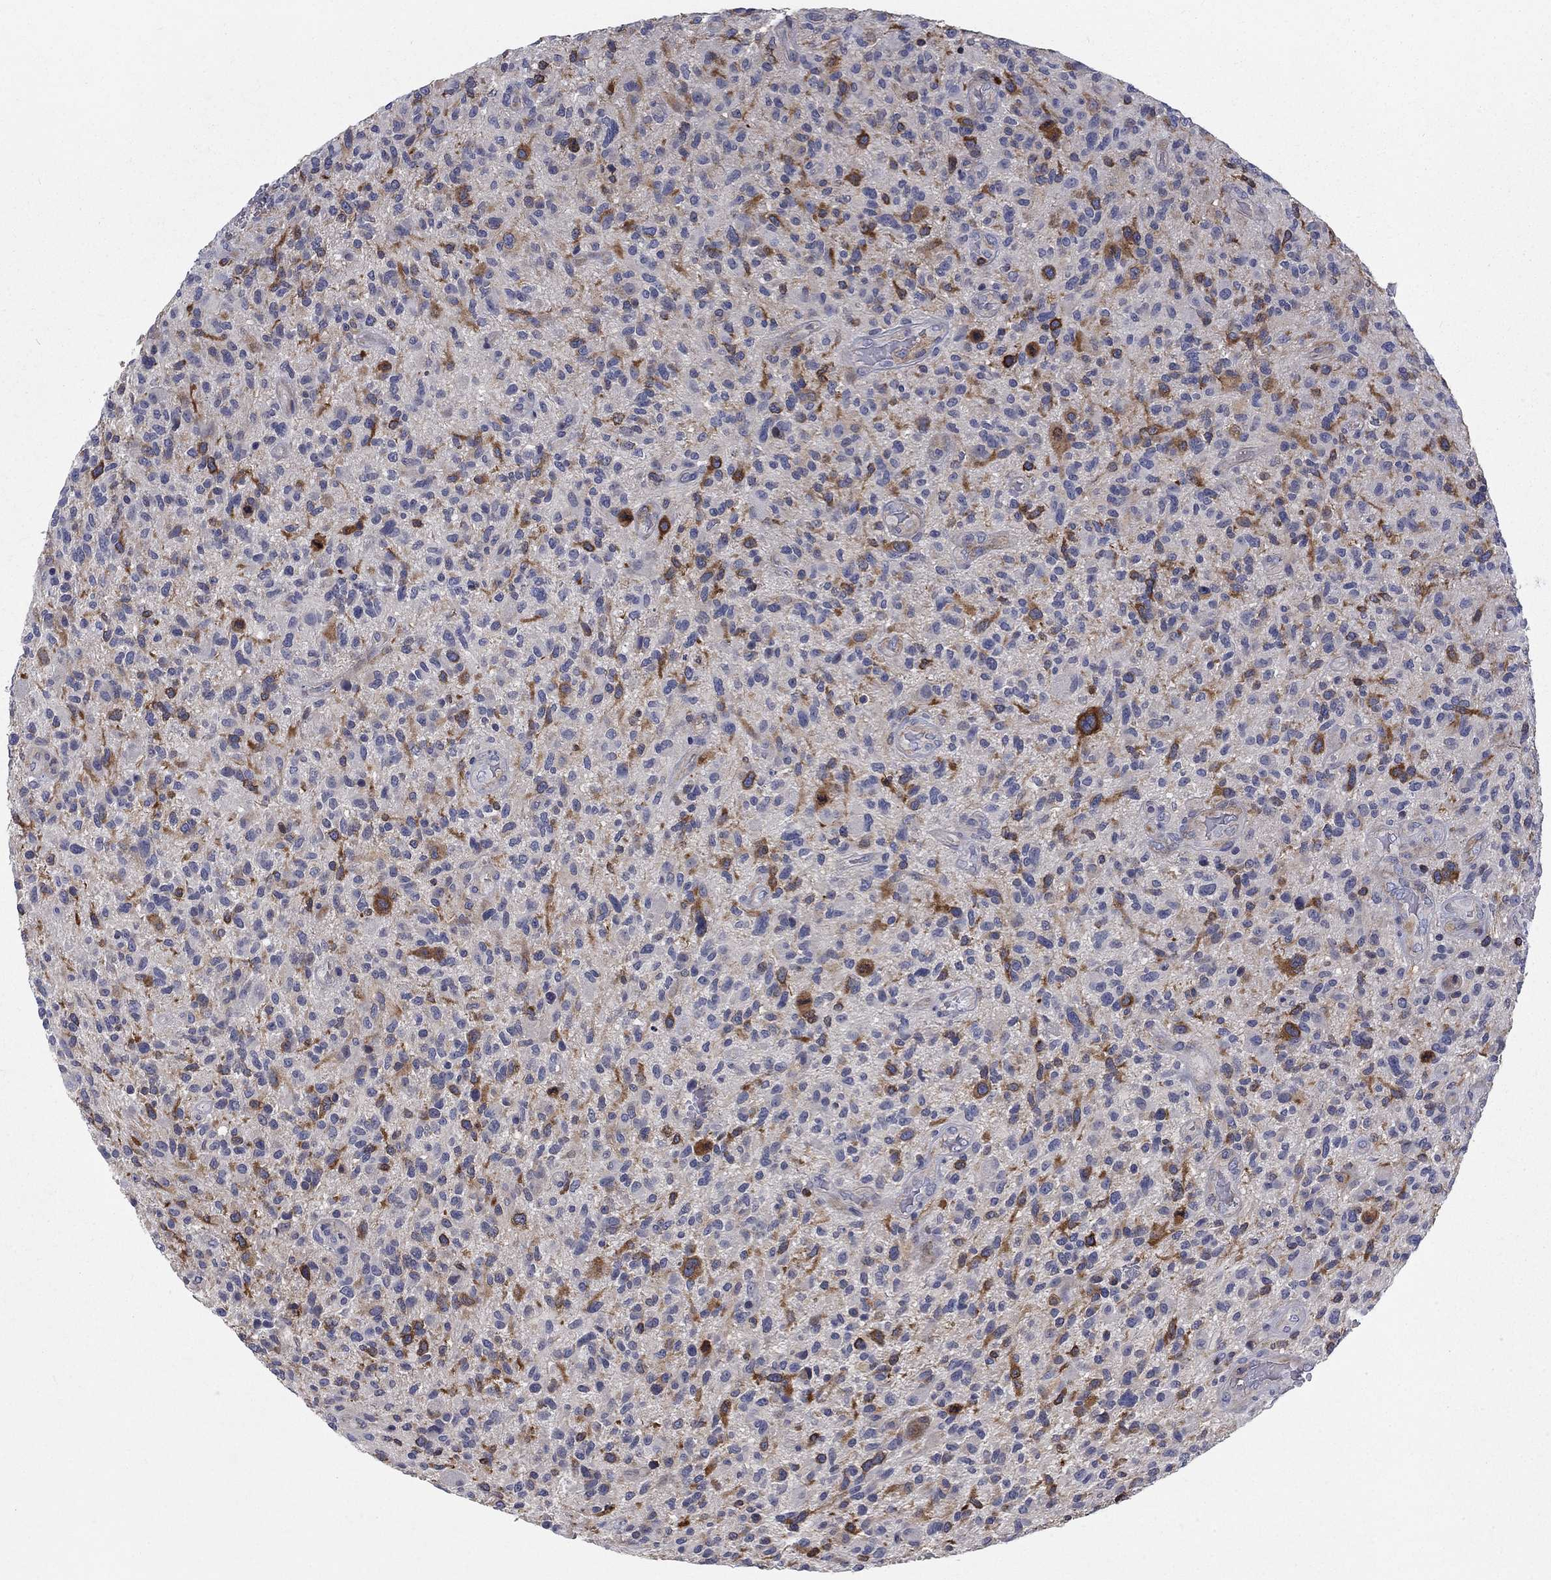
{"staining": {"intensity": "strong", "quantity": "<25%", "location": "cytoplasmic/membranous"}, "tissue": "glioma", "cell_type": "Tumor cells", "image_type": "cancer", "snomed": [{"axis": "morphology", "description": "Glioma, malignant, High grade"}, {"axis": "topography", "description": "Brain"}], "caption": "Immunohistochemistry photomicrograph of human malignant glioma (high-grade) stained for a protein (brown), which shows medium levels of strong cytoplasmic/membranous positivity in approximately <25% of tumor cells.", "gene": "KIF15", "patient": {"sex": "male", "age": 47}}